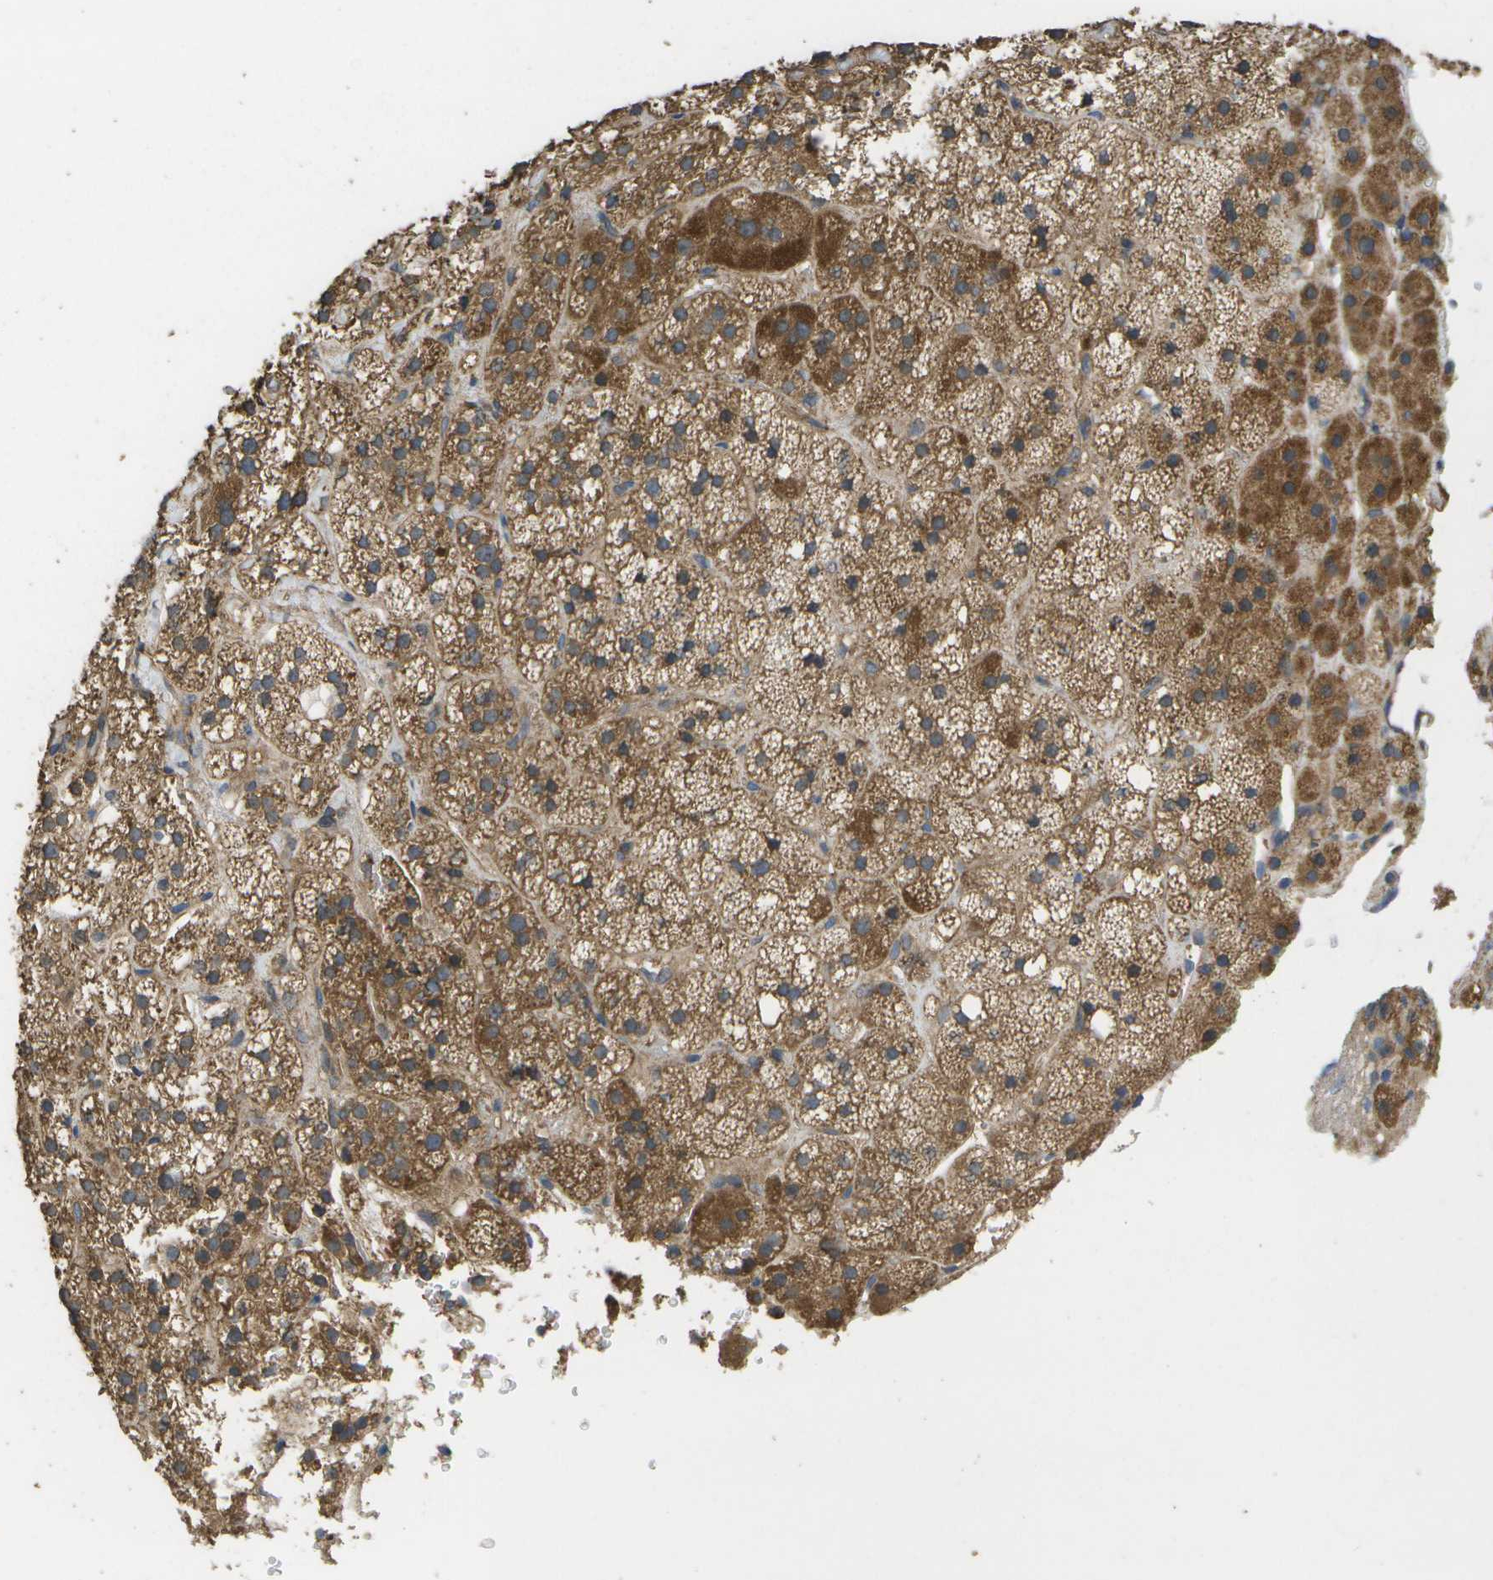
{"staining": {"intensity": "moderate", "quantity": ">75%", "location": "cytoplasmic/membranous"}, "tissue": "adrenal gland", "cell_type": "Glandular cells", "image_type": "normal", "snomed": [{"axis": "morphology", "description": "Normal tissue, NOS"}, {"axis": "topography", "description": "Adrenal gland"}], "caption": "Immunohistochemistry of normal human adrenal gland shows medium levels of moderate cytoplasmic/membranous expression in about >75% of glandular cells.", "gene": "SACS", "patient": {"sex": "female", "age": 59}}